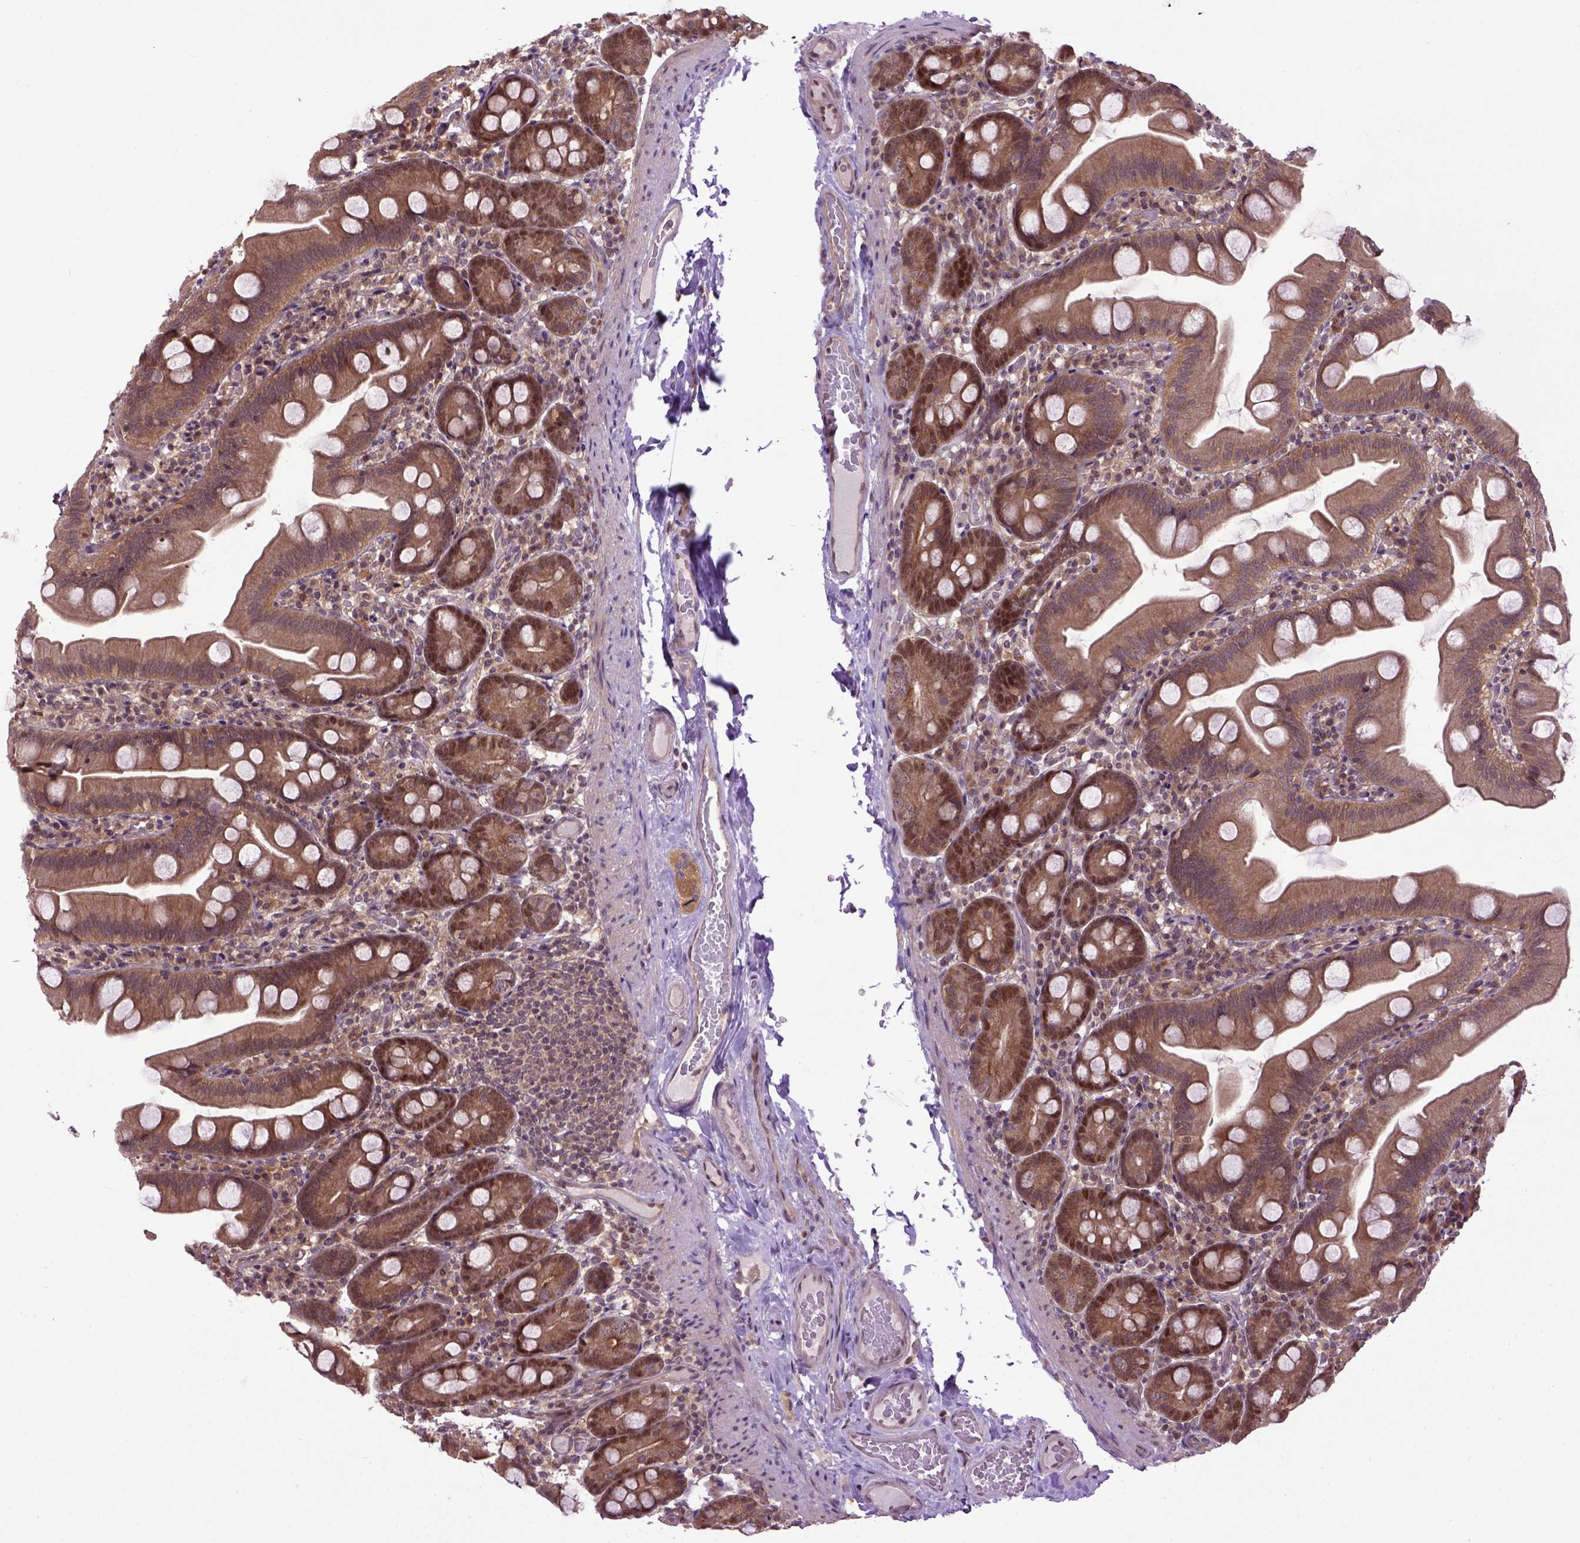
{"staining": {"intensity": "moderate", "quantity": ">75%", "location": "cytoplasmic/membranous,nuclear"}, "tissue": "small intestine", "cell_type": "Glandular cells", "image_type": "normal", "snomed": [{"axis": "morphology", "description": "Normal tissue, NOS"}, {"axis": "topography", "description": "Small intestine"}], "caption": "Moderate cytoplasmic/membranous,nuclear protein expression is appreciated in about >75% of glandular cells in small intestine. Immunohistochemistry stains the protein of interest in brown and the nuclei are stained blue.", "gene": "WDR48", "patient": {"sex": "female", "age": 68}}